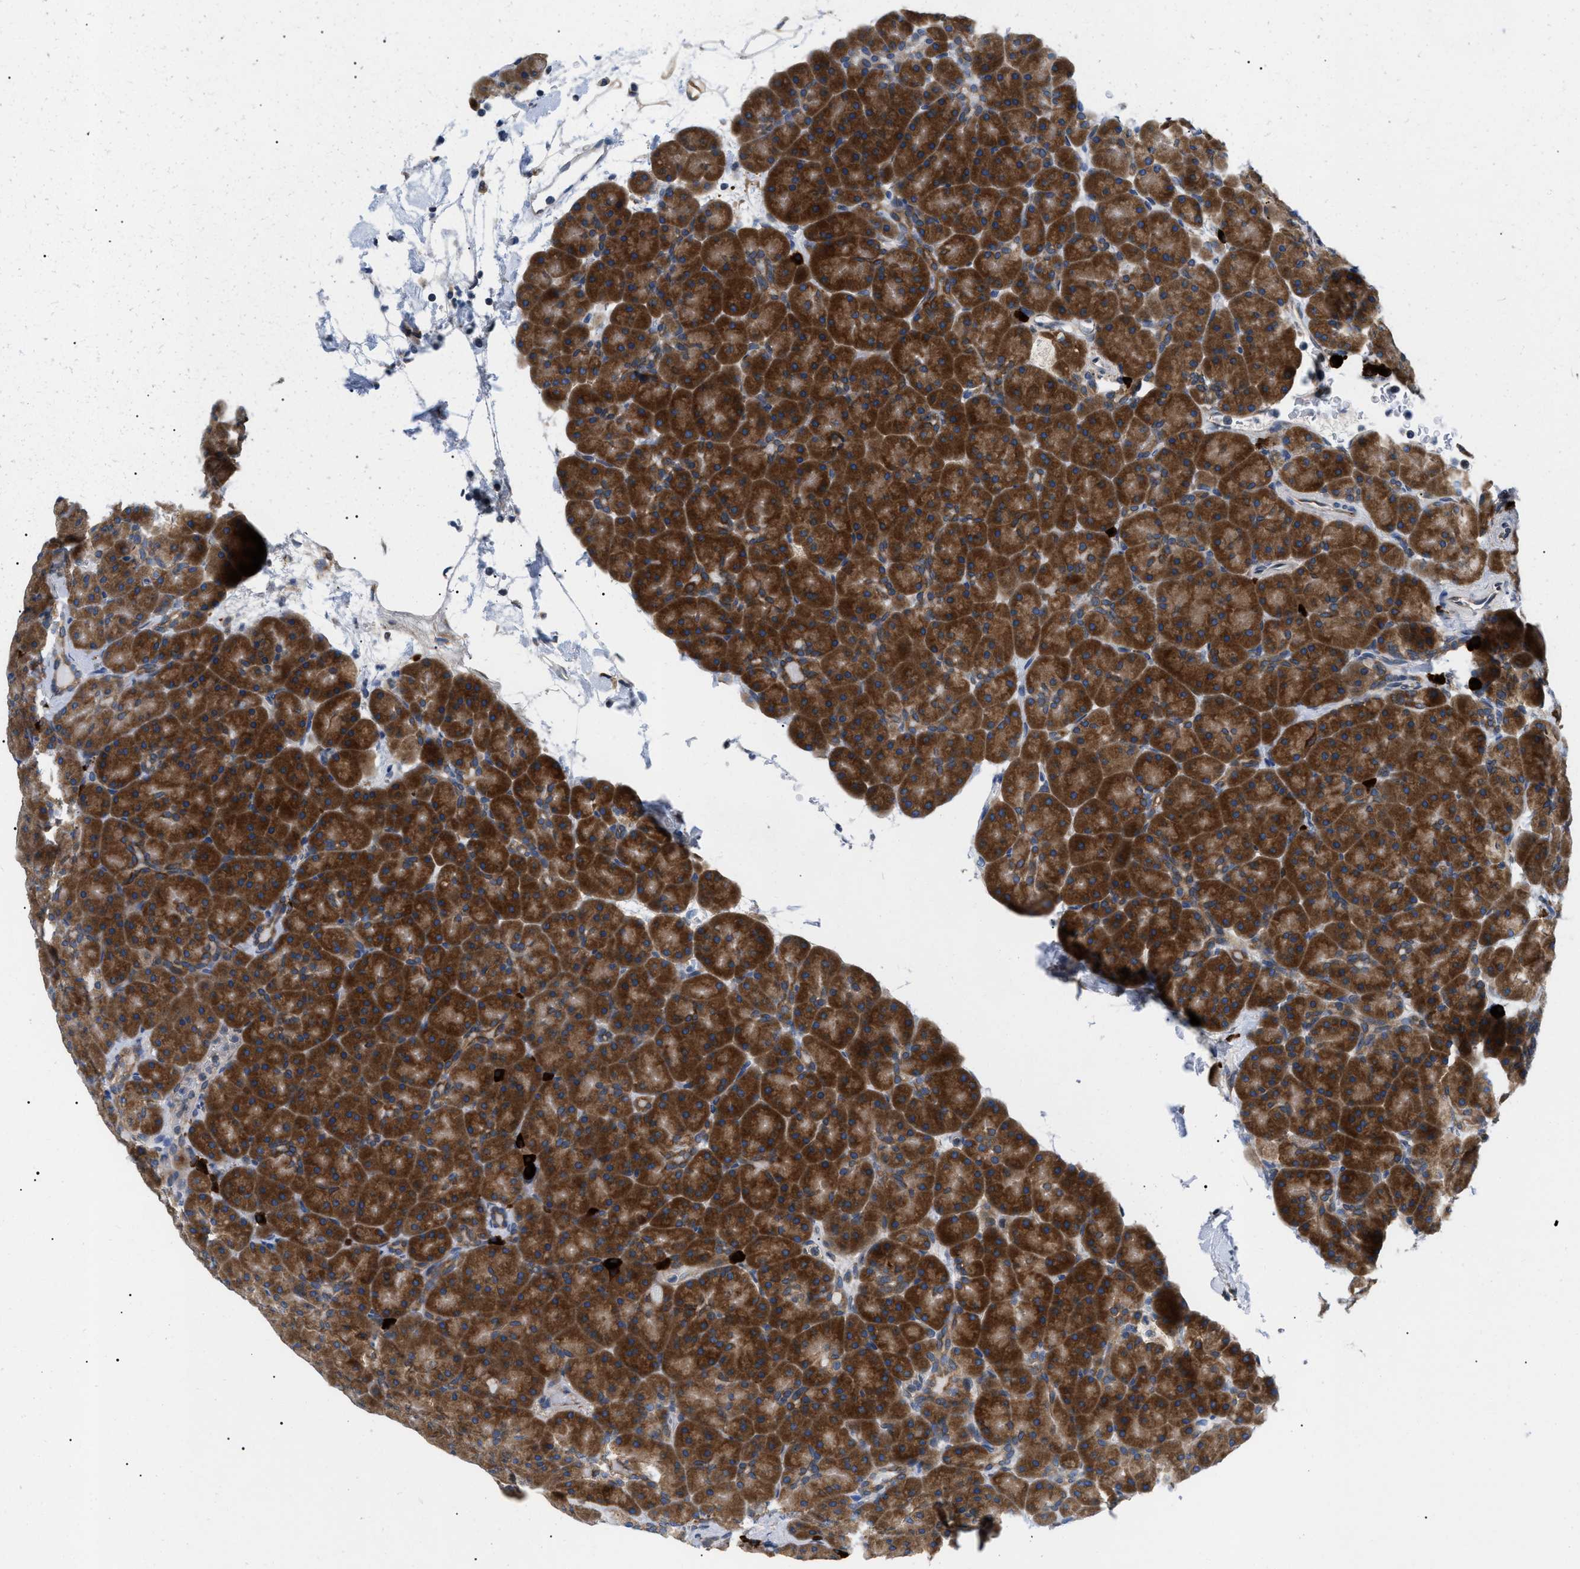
{"staining": {"intensity": "strong", "quantity": ">75%", "location": "cytoplasmic/membranous"}, "tissue": "pancreas", "cell_type": "Exocrine glandular cells", "image_type": "normal", "snomed": [{"axis": "morphology", "description": "Normal tissue, NOS"}, {"axis": "topography", "description": "Pancreas"}], "caption": "This histopathology image exhibits immunohistochemistry staining of normal human pancreas, with high strong cytoplasmic/membranous positivity in approximately >75% of exocrine glandular cells.", "gene": "DERL1", "patient": {"sex": "male", "age": 66}}